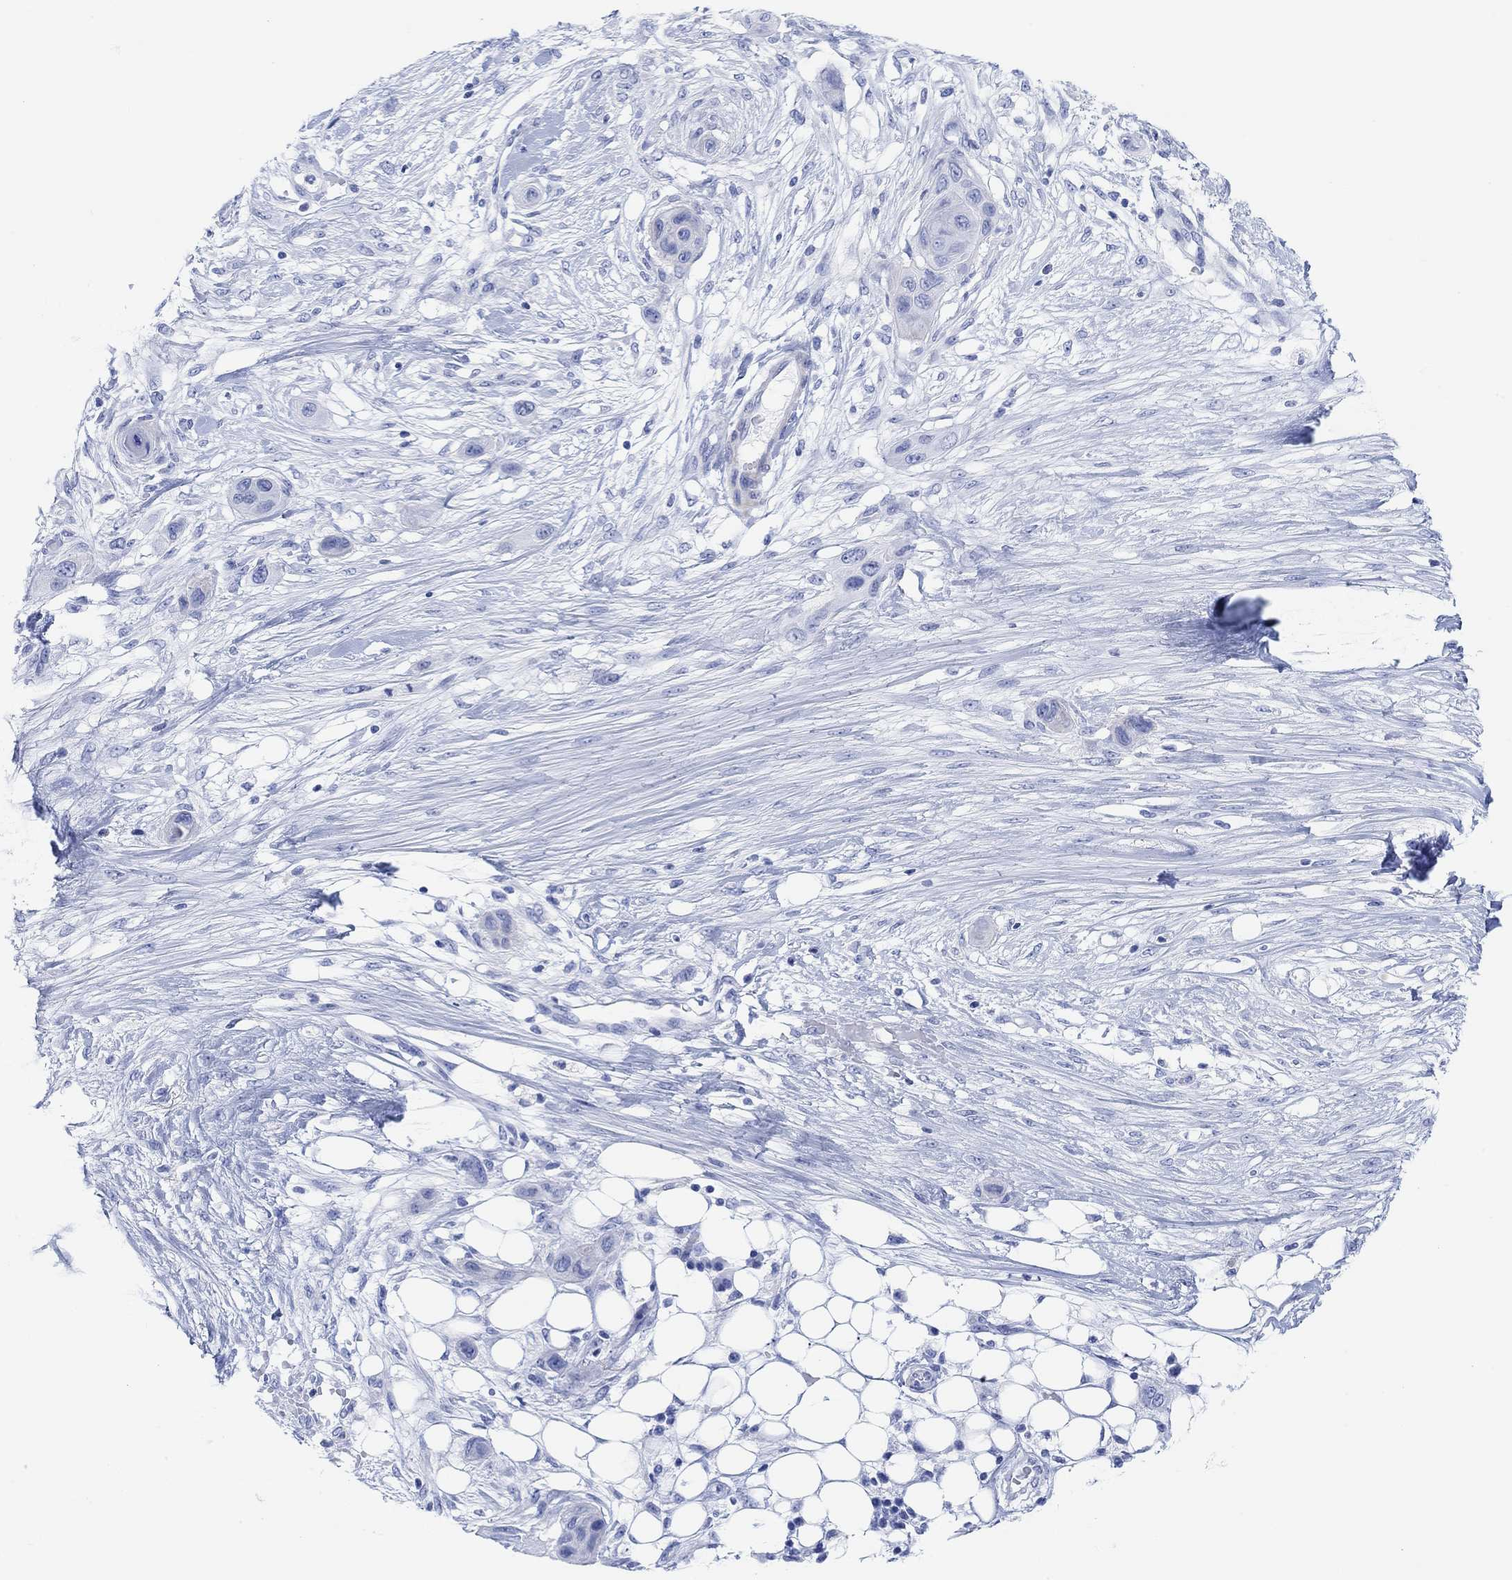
{"staining": {"intensity": "negative", "quantity": "none", "location": "none"}, "tissue": "skin cancer", "cell_type": "Tumor cells", "image_type": "cancer", "snomed": [{"axis": "morphology", "description": "Squamous cell carcinoma, NOS"}, {"axis": "topography", "description": "Skin"}], "caption": "Immunohistochemical staining of human squamous cell carcinoma (skin) demonstrates no significant expression in tumor cells.", "gene": "ANKRD33", "patient": {"sex": "male", "age": 79}}